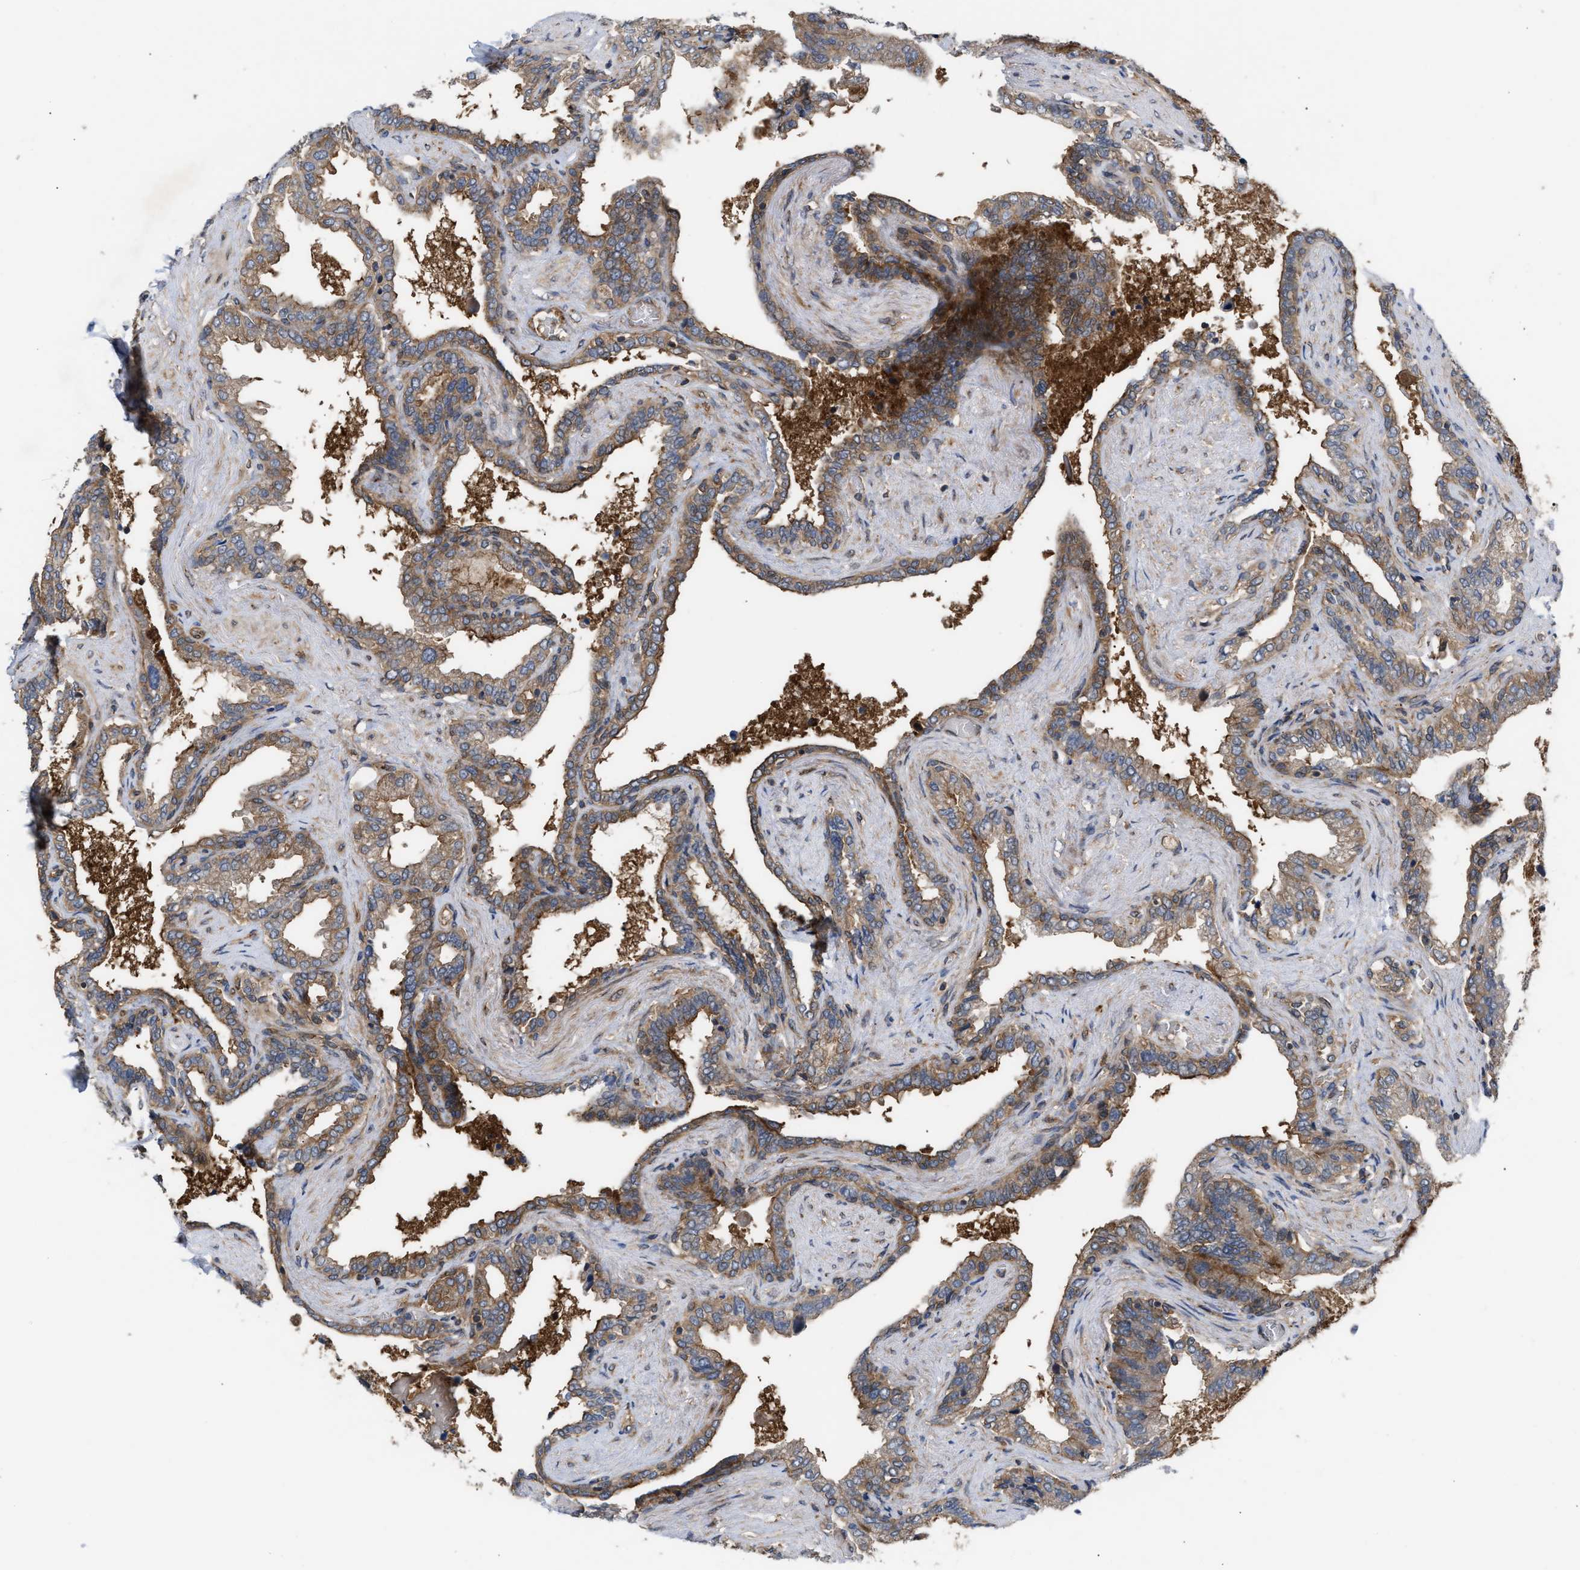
{"staining": {"intensity": "moderate", "quantity": ">75%", "location": "cytoplasmic/membranous"}, "tissue": "seminal vesicle", "cell_type": "Glandular cells", "image_type": "normal", "snomed": [{"axis": "morphology", "description": "Normal tissue, NOS"}, {"axis": "topography", "description": "Seminal veicle"}], "caption": "Seminal vesicle stained for a protein (brown) shows moderate cytoplasmic/membranous positive staining in approximately >75% of glandular cells.", "gene": "LAPTM4B", "patient": {"sex": "male", "age": 46}}